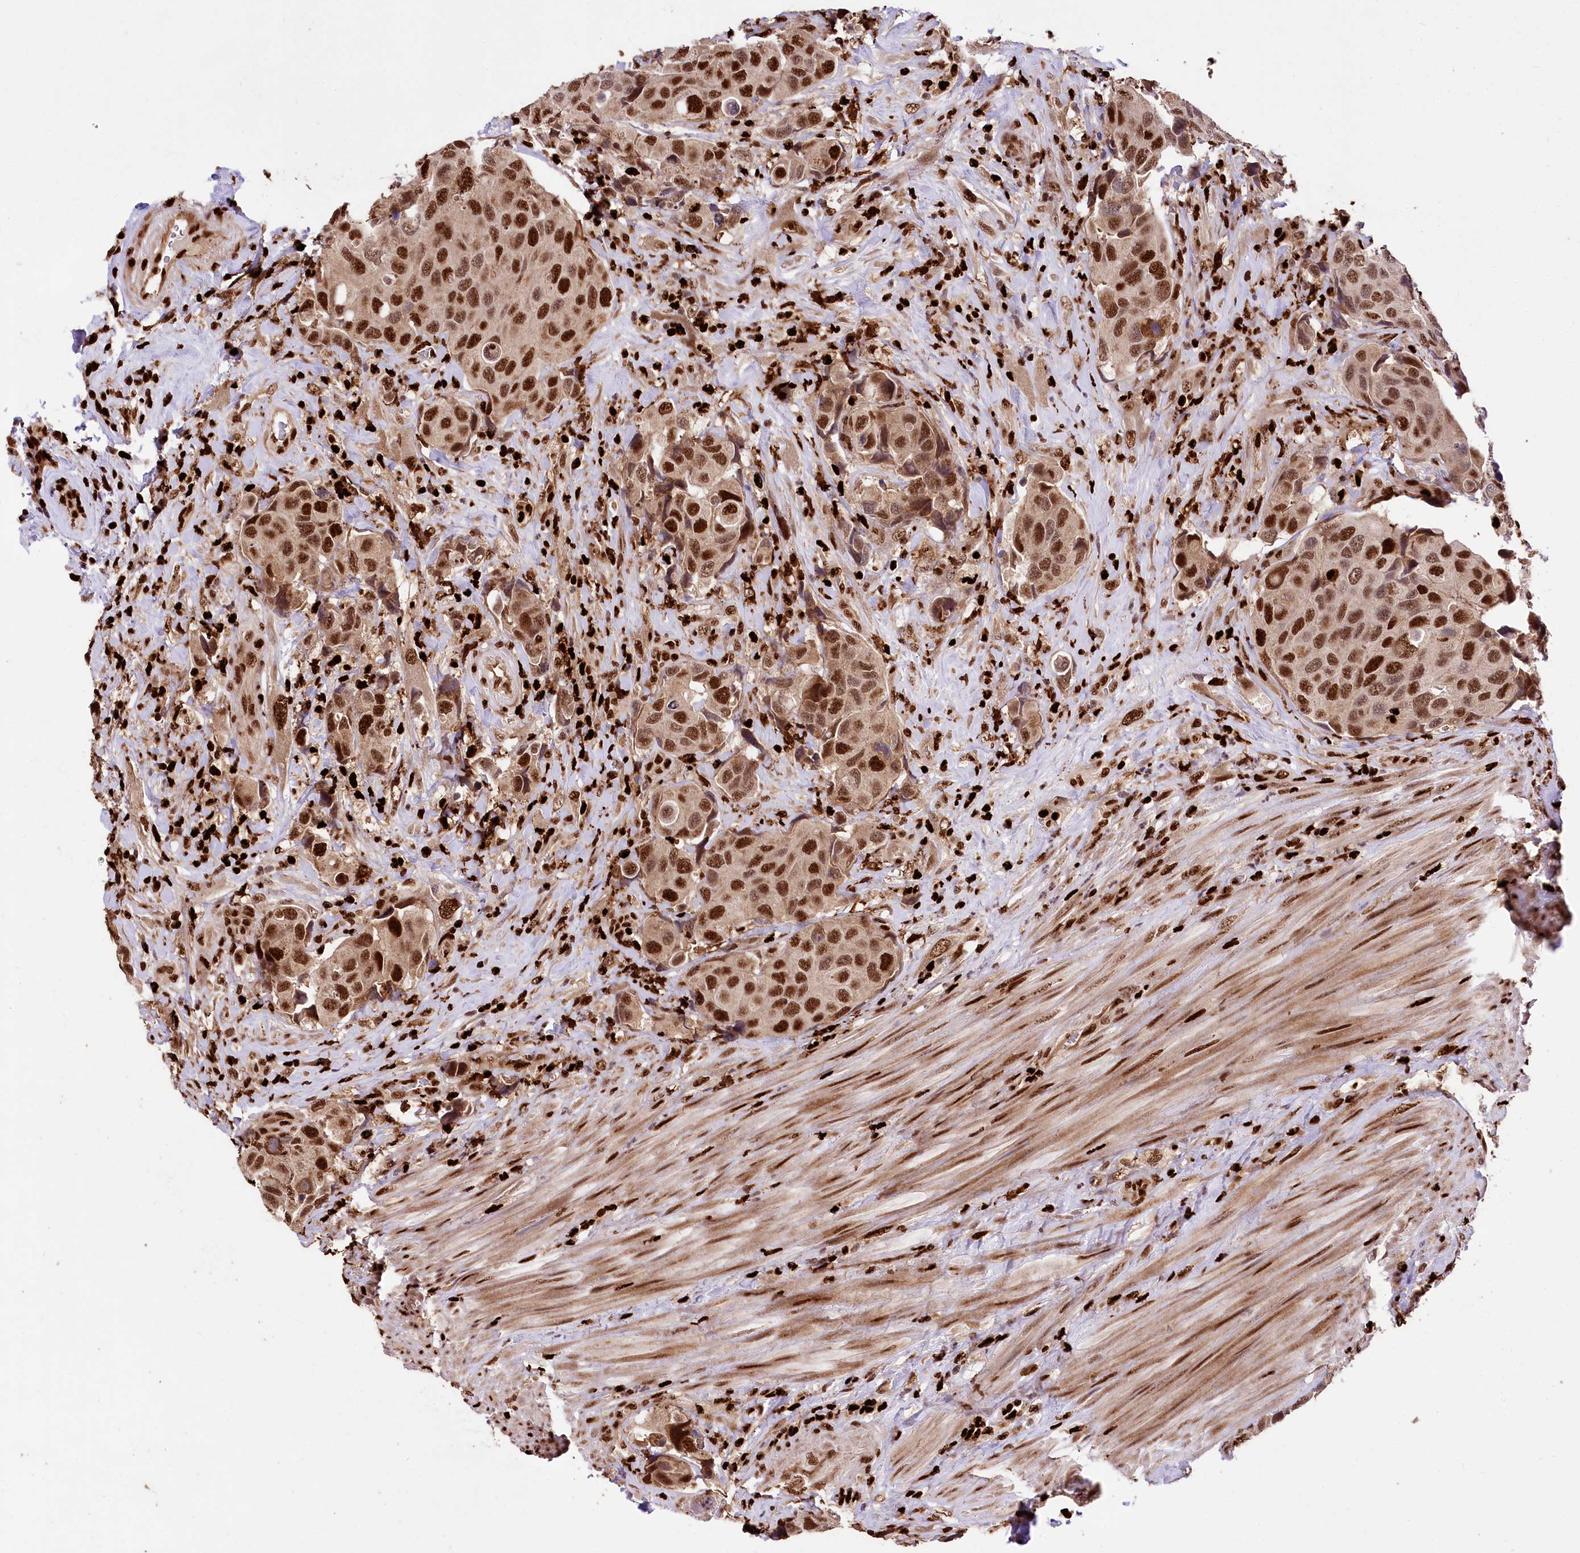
{"staining": {"intensity": "moderate", "quantity": ">75%", "location": "cytoplasmic/membranous,nuclear"}, "tissue": "urothelial cancer", "cell_type": "Tumor cells", "image_type": "cancer", "snomed": [{"axis": "morphology", "description": "Urothelial carcinoma, High grade"}, {"axis": "topography", "description": "Urinary bladder"}], "caption": "Immunohistochemistry of urothelial cancer shows medium levels of moderate cytoplasmic/membranous and nuclear positivity in approximately >75% of tumor cells.", "gene": "FIGN", "patient": {"sex": "male", "age": 74}}